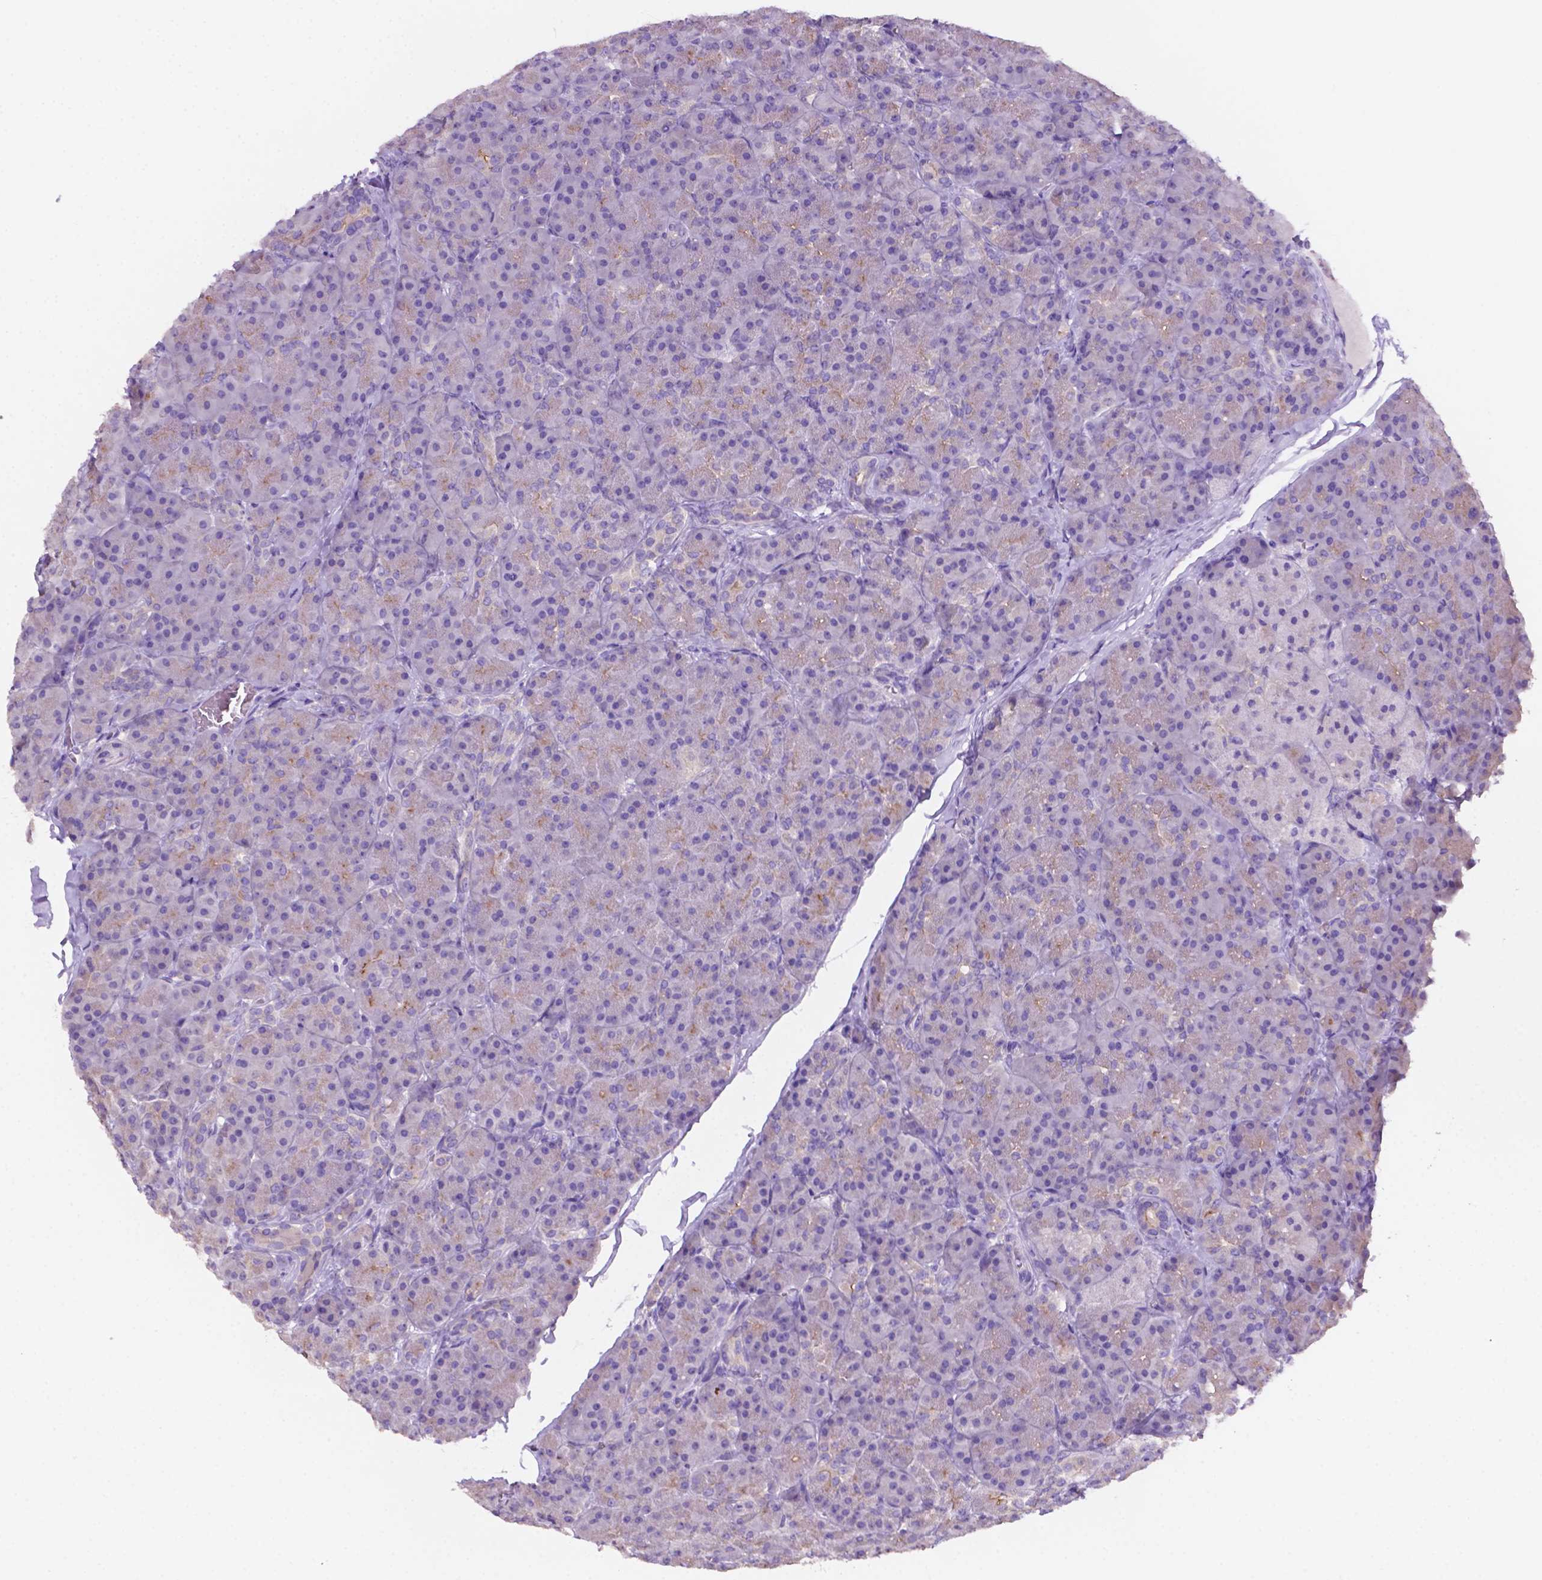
{"staining": {"intensity": "moderate", "quantity": "<25%", "location": "cytoplasmic/membranous"}, "tissue": "pancreas", "cell_type": "Exocrine glandular cells", "image_type": "normal", "snomed": [{"axis": "morphology", "description": "Normal tissue, NOS"}, {"axis": "topography", "description": "Pancreas"}], "caption": "Moderate cytoplasmic/membranous expression is identified in about <25% of exocrine glandular cells in unremarkable pancreas. Nuclei are stained in blue.", "gene": "PRPS2", "patient": {"sex": "male", "age": 57}}